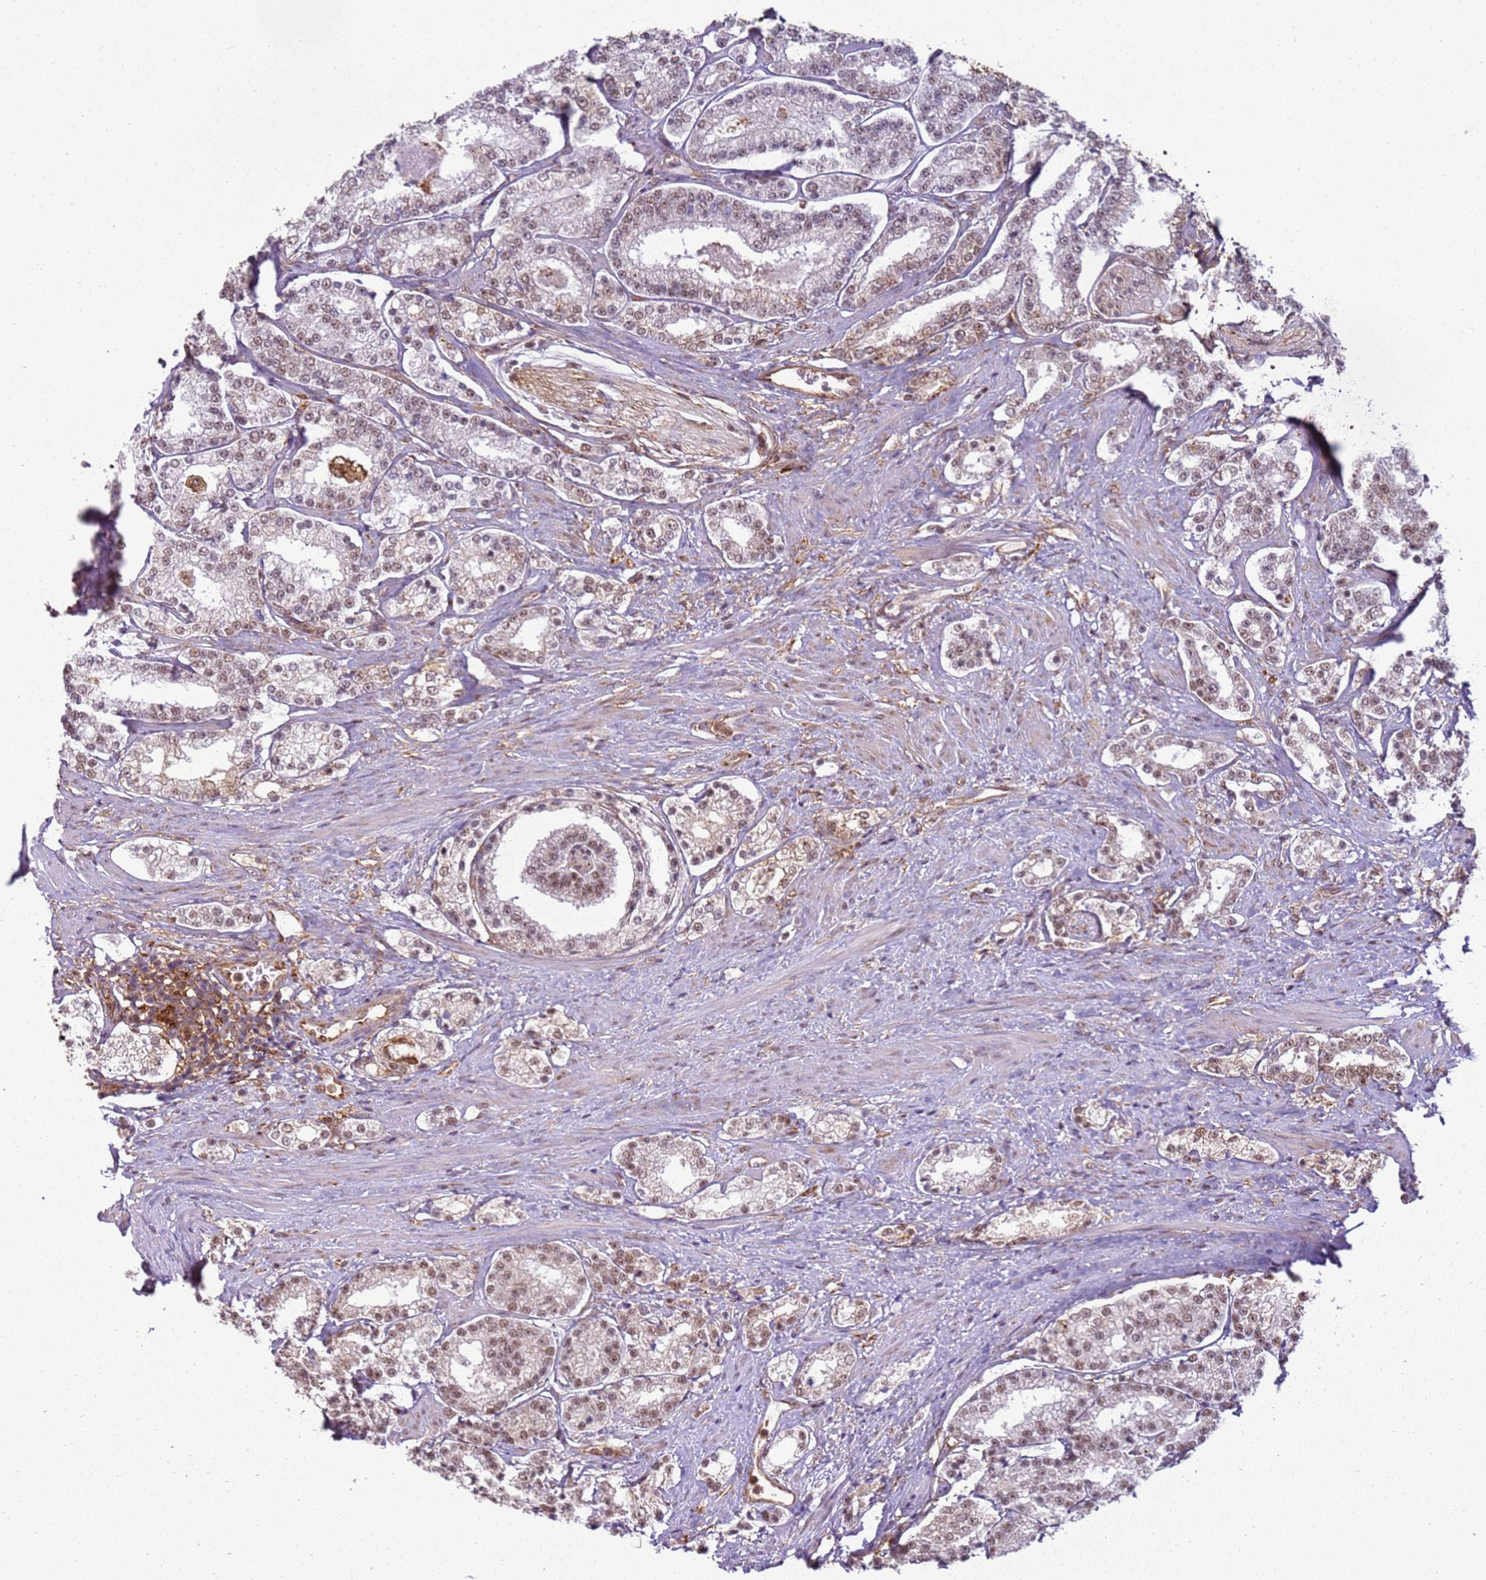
{"staining": {"intensity": "weak", "quantity": ">75%", "location": "nuclear"}, "tissue": "prostate cancer", "cell_type": "Tumor cells", "image_type": "cancer", "snomed": [{"axis": "morphology", "description": "Normal tissue, NOS"}, {"axis": "morphology", "description": "Adenocarcinoma, High grade"}, {"axis": "topography", "description": "Prostate"}], "caption": "The immunohistochemical stain shows weak nuclear positivity in tumor cells of adenocarcinoma (high-grade) (prostate) tissue. (DAB (3,3'-diaminobenzidine) IHC, brown staining for protein, blue staining for nuclei).", "gene": "GABRE", "patient": {"sex": "male", "age": 83}}